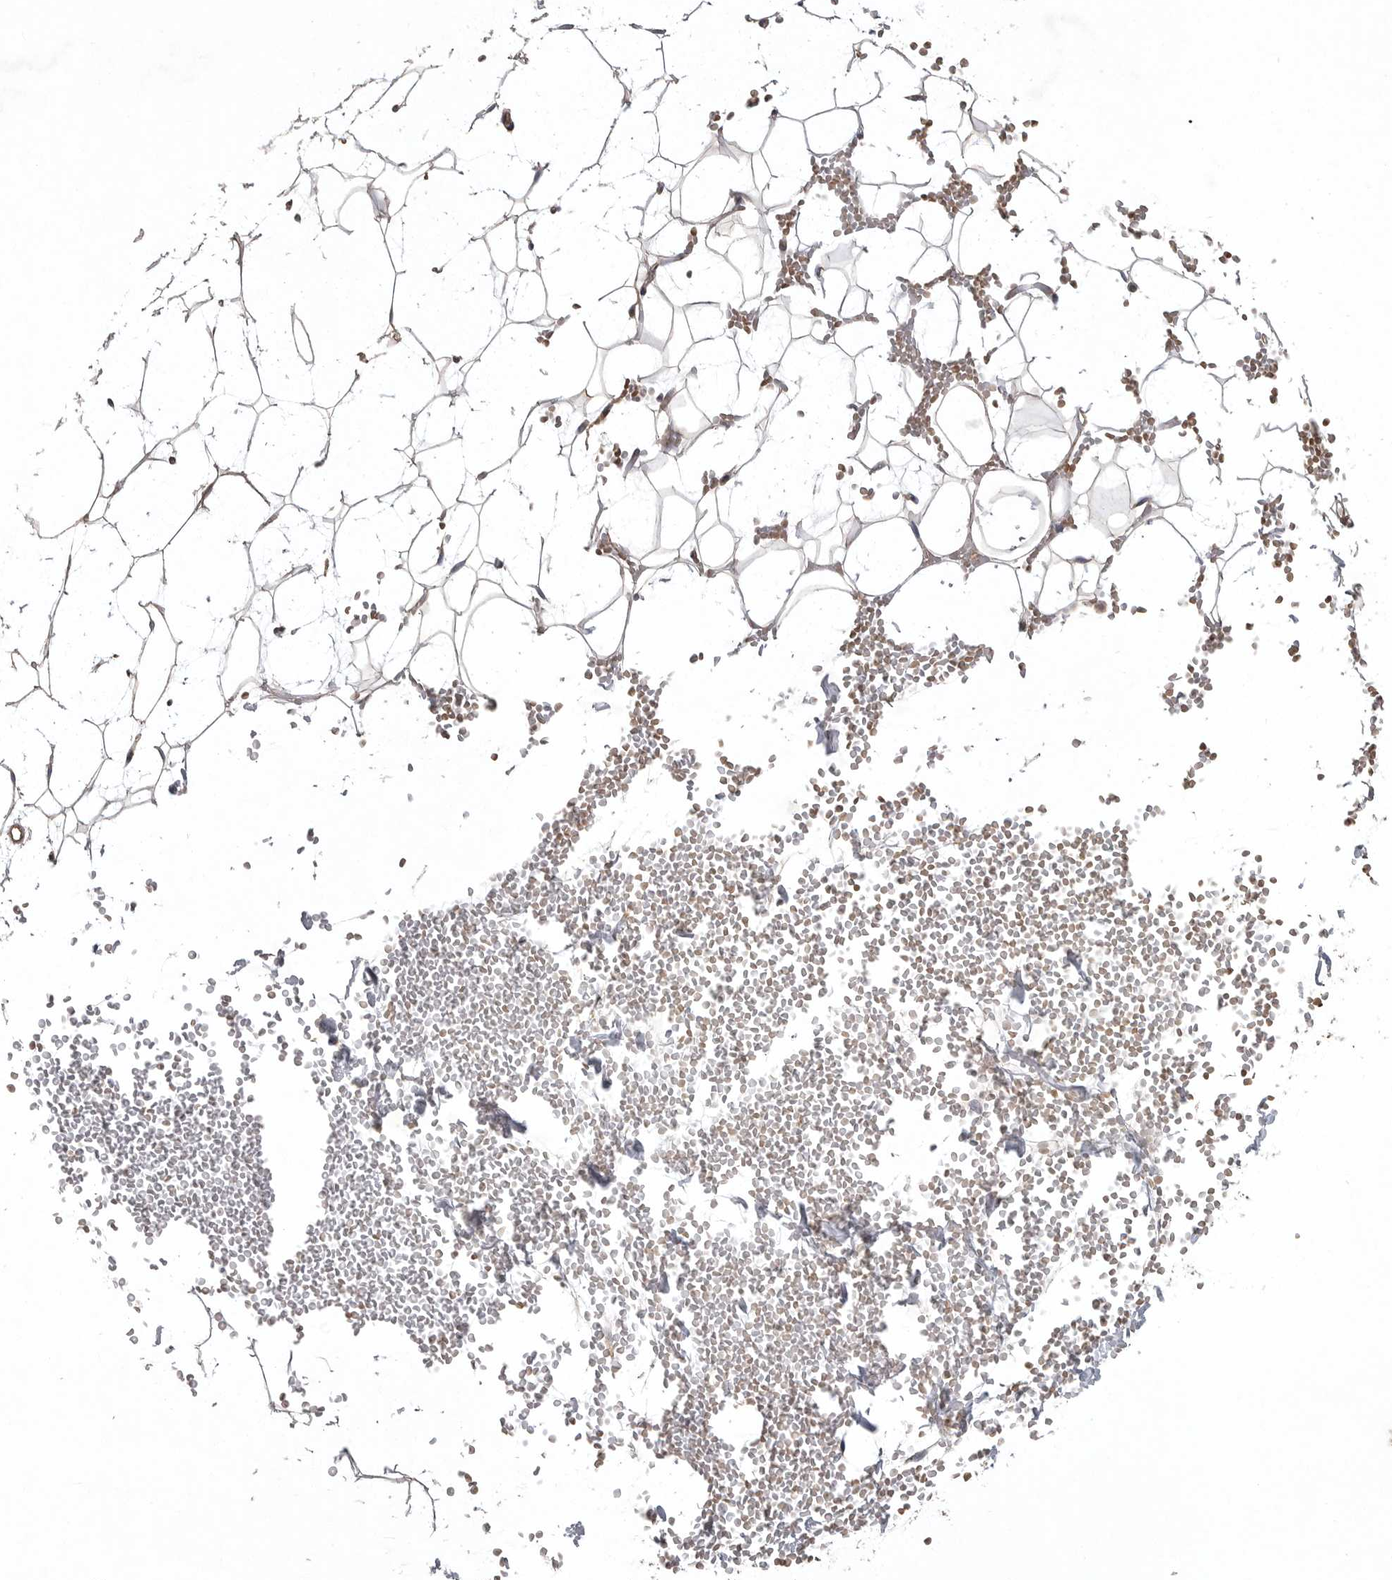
{"staining": {"intensity": "moderate", "quantity": ">75%", "location": "cytoplasmic/membranous"}, "tissue": "adipose tissue", "cell_type": "Adipocytes", "image_type": "normal", "snomed": [{"axis": "morphology", "description": "Normal tissue, NOS"}, {"axis": "topography", "description": "Breast"}], "caption": "IHC histopathology image of benign adipose tissue stained for a protein (brown), which demonstrates medium levels of moderate cytoplasmic/membranous positivity in about >75% of adipocytes.", "gene": "OXR1", "patient": {"sex": "female", "age": 23}}